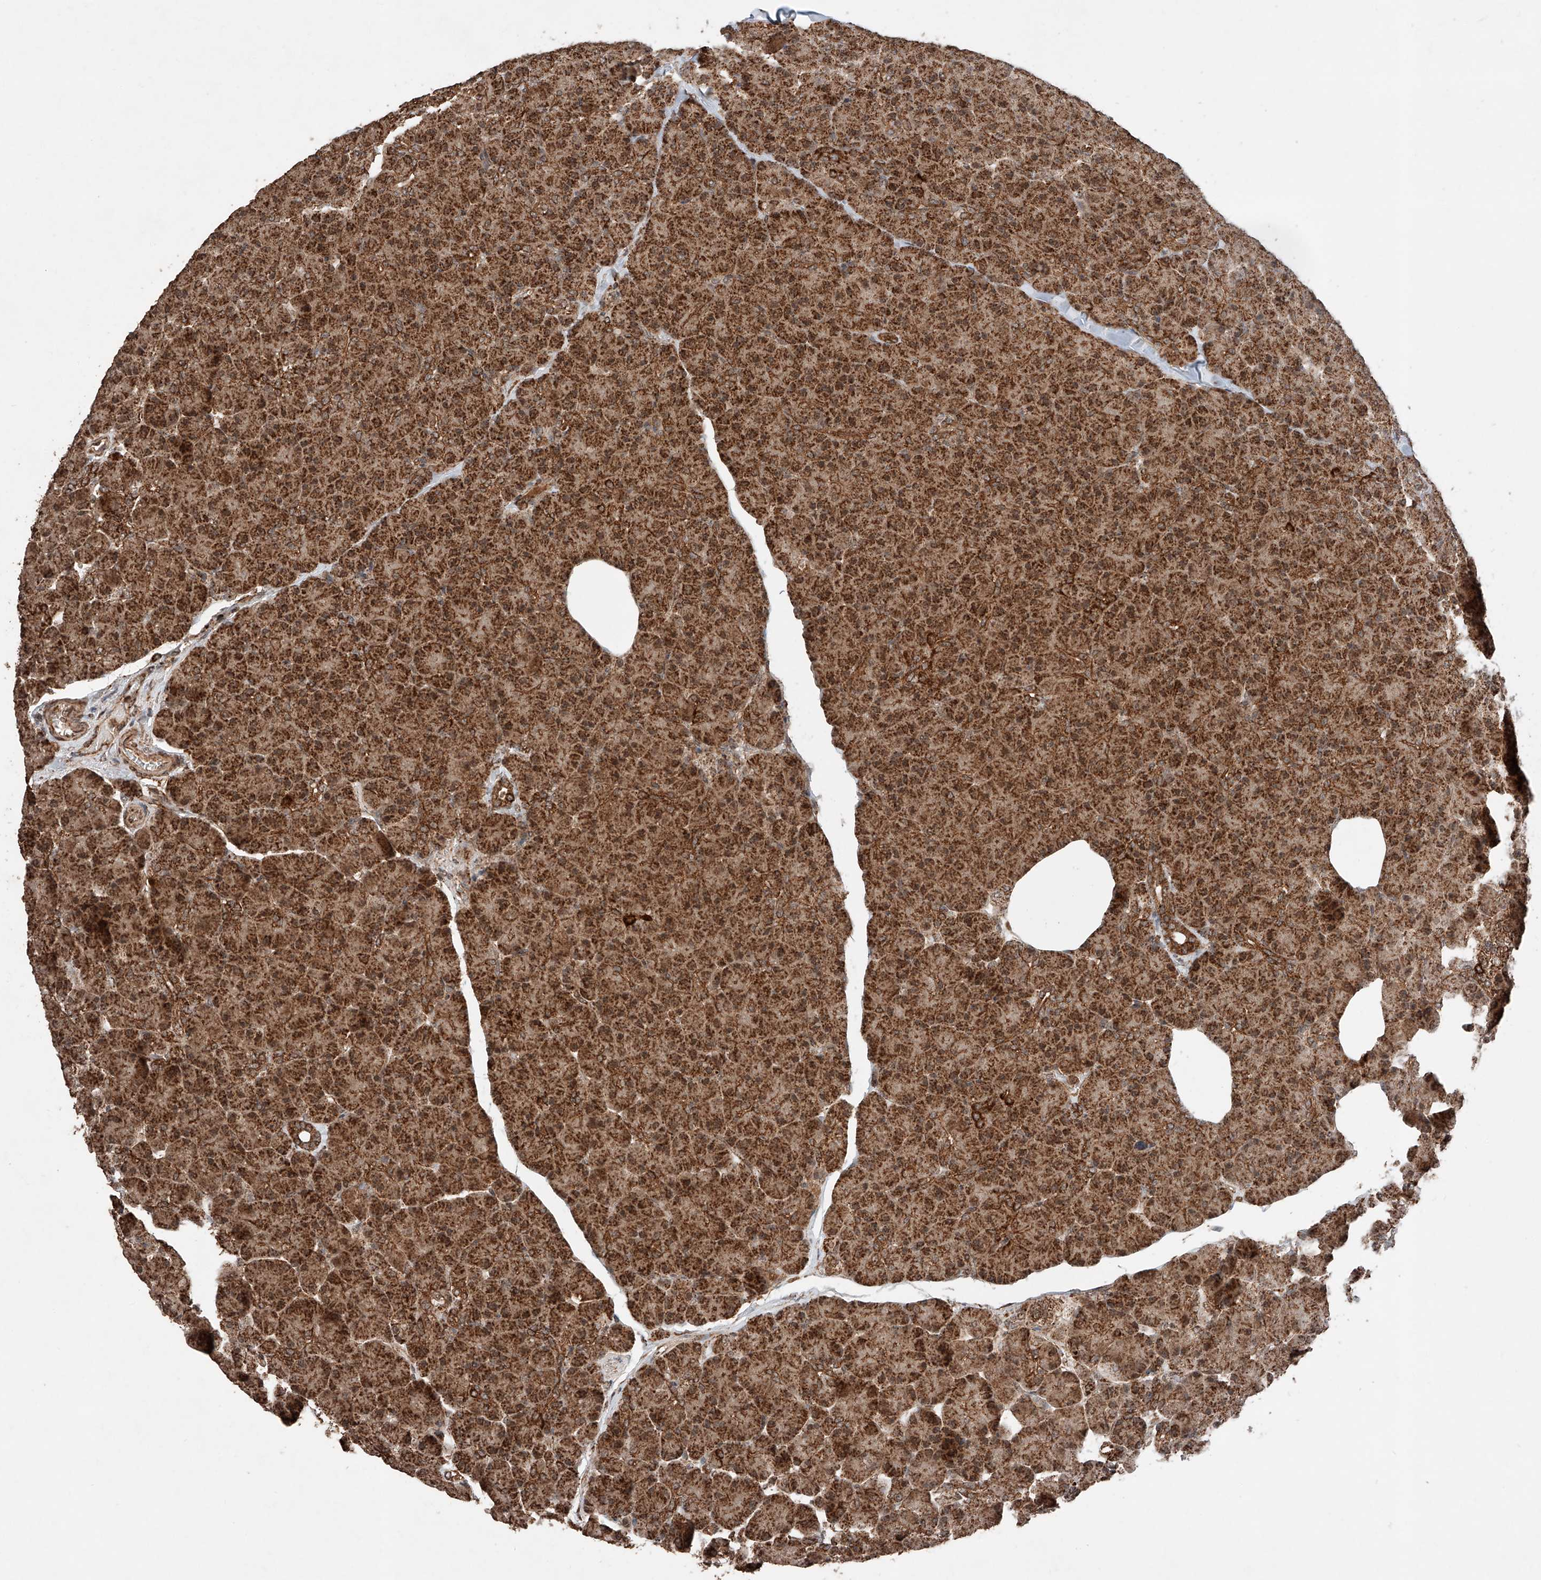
{"staining": {"intensity": "strong", "quantity": ">75%", "location": "cytoplasmic/membranous"}, "tissue": "pancreas", "cell_type": "Exocrine glandular cells", "image_type": "normal", "snomed": [{"axis": "morphology", "description": "Normal tissue, NOS"}, {"axis": "topography", "description": "Pancreas"}], "caption": "Immunohistochemical staining of normal pancreas reveals >75% levels of strong cytoplasmic/membranous protein staining in about >75% of exocrine glandular cells.", "gene": "ZSCAN29", "patient": {"sex": "female", "age": 43}}